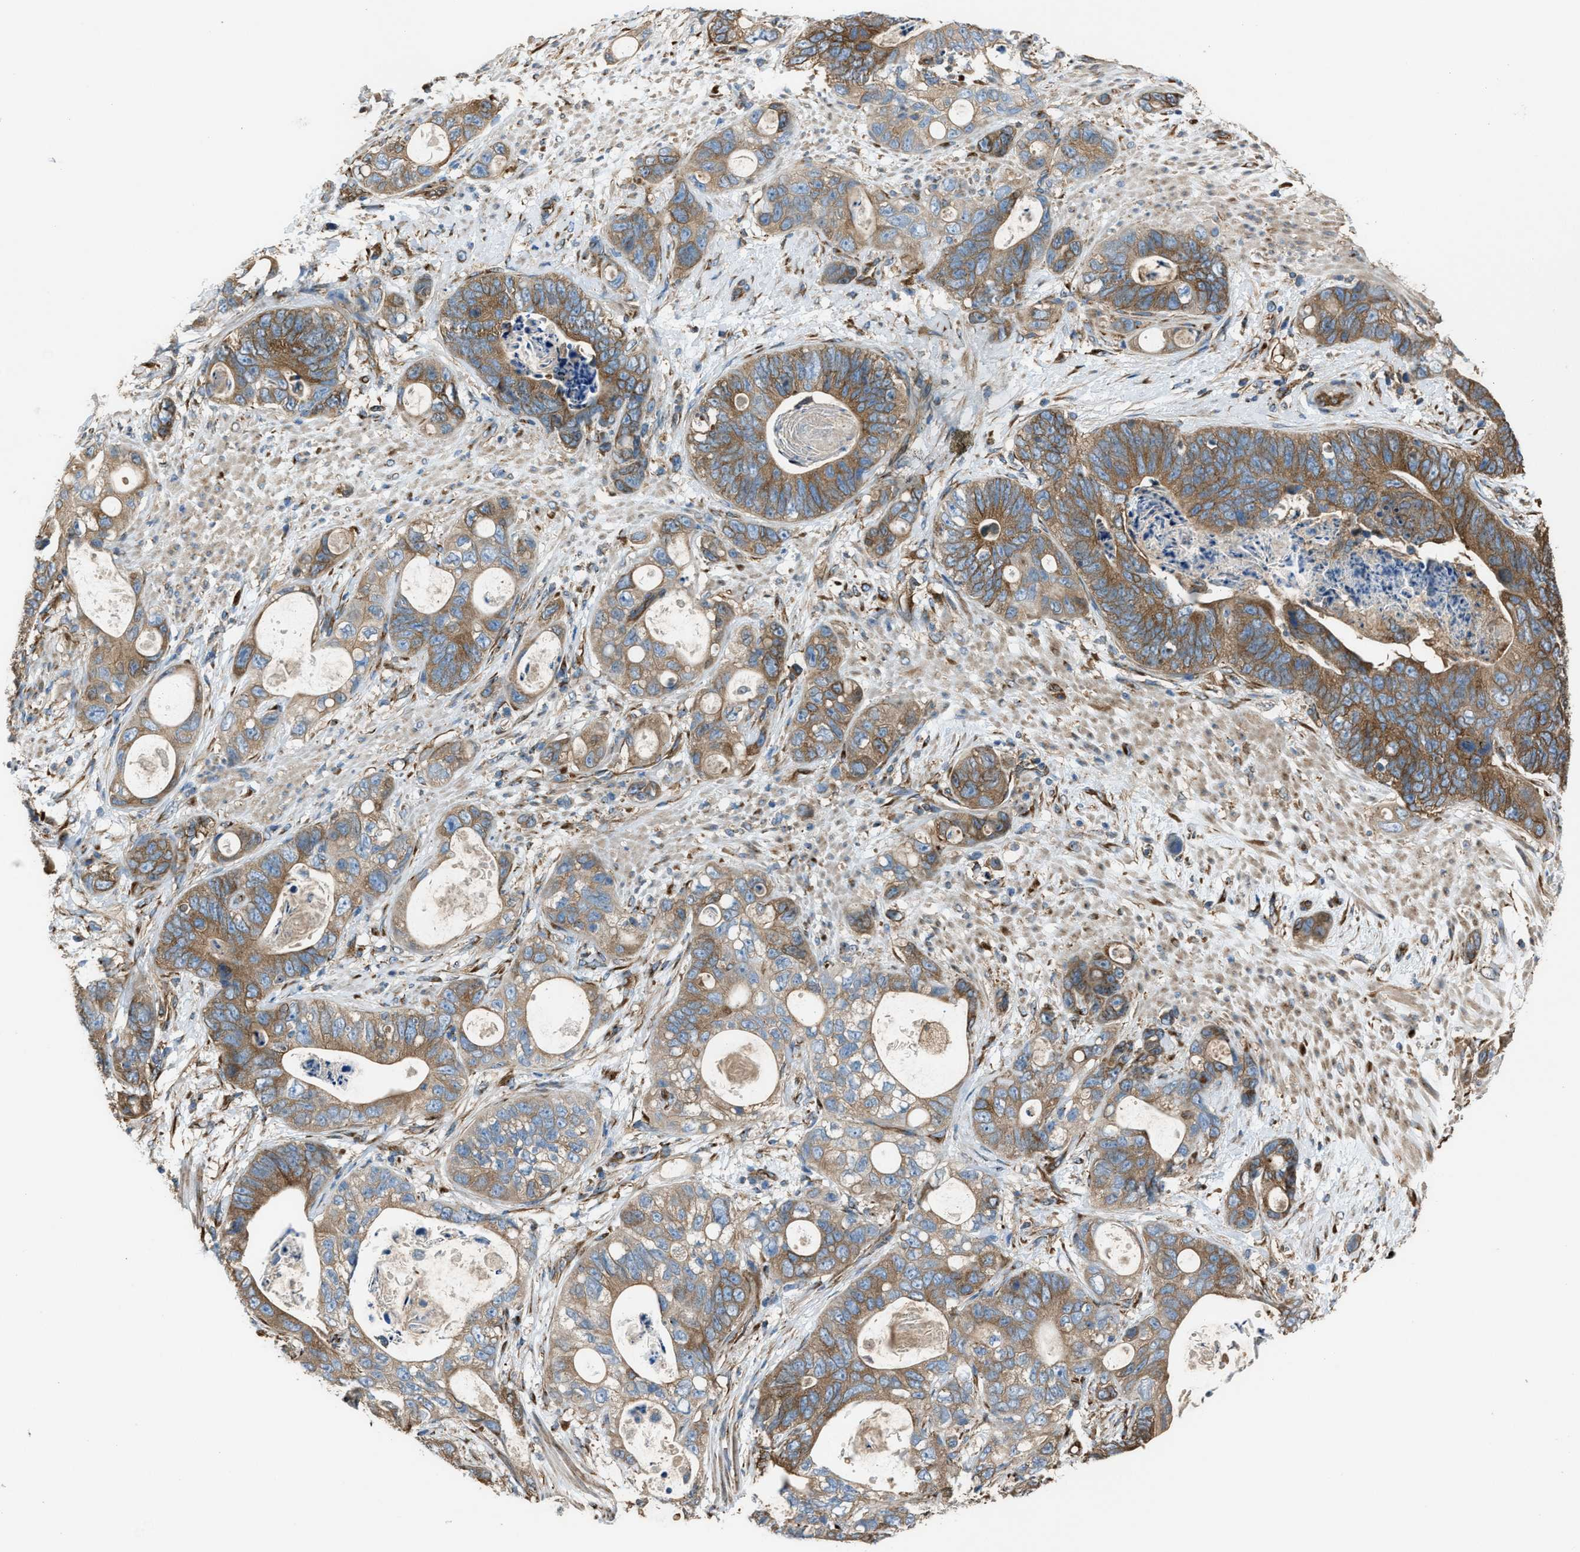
{"staining": {"intensity": "moderate", "quantity": ">75%", "location": "cytoplasmic/membranous"}, "tissue": "stomach cancer", "cell_type": "Tumor cells", "image_type": "cancer", "snomed": [{"axis": "morphology", "description": "Normal tissue, NOS"}, {"axis": "morphology", "description": "Adenocarcinoma, NOS"}, {"axis": "topography", "description": "Stomach"}], "caption": "Brown immunohistochemical staining in human stomach cancer (adenocarcinoma) shows moderate cytoplasmic/membranous positivity in approximately >75% of tumor cells.", "gene": "TRPC1", "patient": {"sex": "female", "age": 89}}